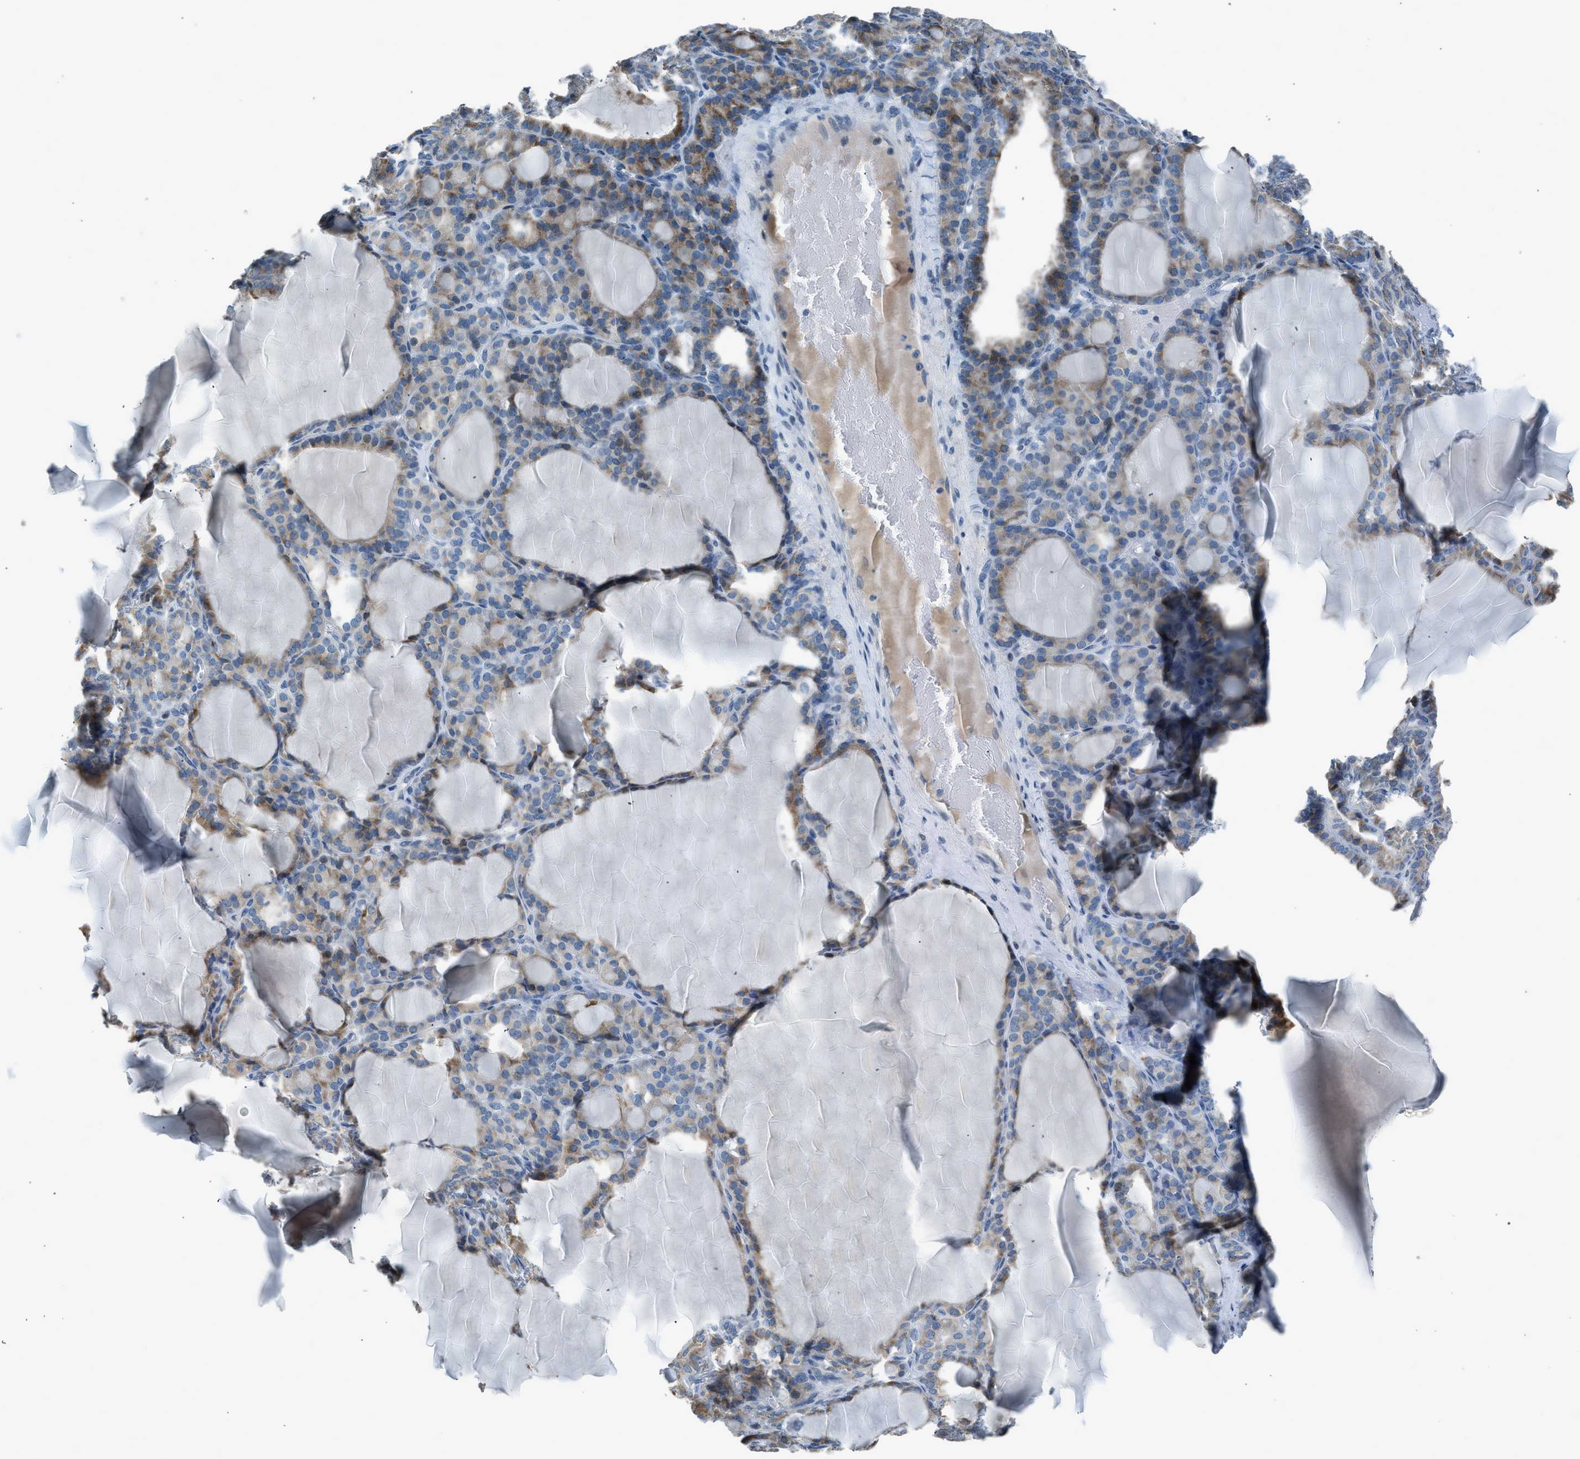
{"staining": {"intensity": "moderate", "quantity": "25%-75%", "location": "cytoplasmic/membranous"}, "tissue": "thyroid gland", "cell_type": "Glandular cells", "image_type": "normal", "snomed": [{"axis": "morphology", "description": "Normal tissue, NOS"}, {"axis": "topography", "description": "Thyroid gland"}], "caption": "Human thyroid gland stained for a protein (brown) displays moderate cytoplasmic/membranous positive expression in approximately 25%-75% of glandular cells.", "gene": "RNF41", "patient": {"sex": "female", "age": 28}}